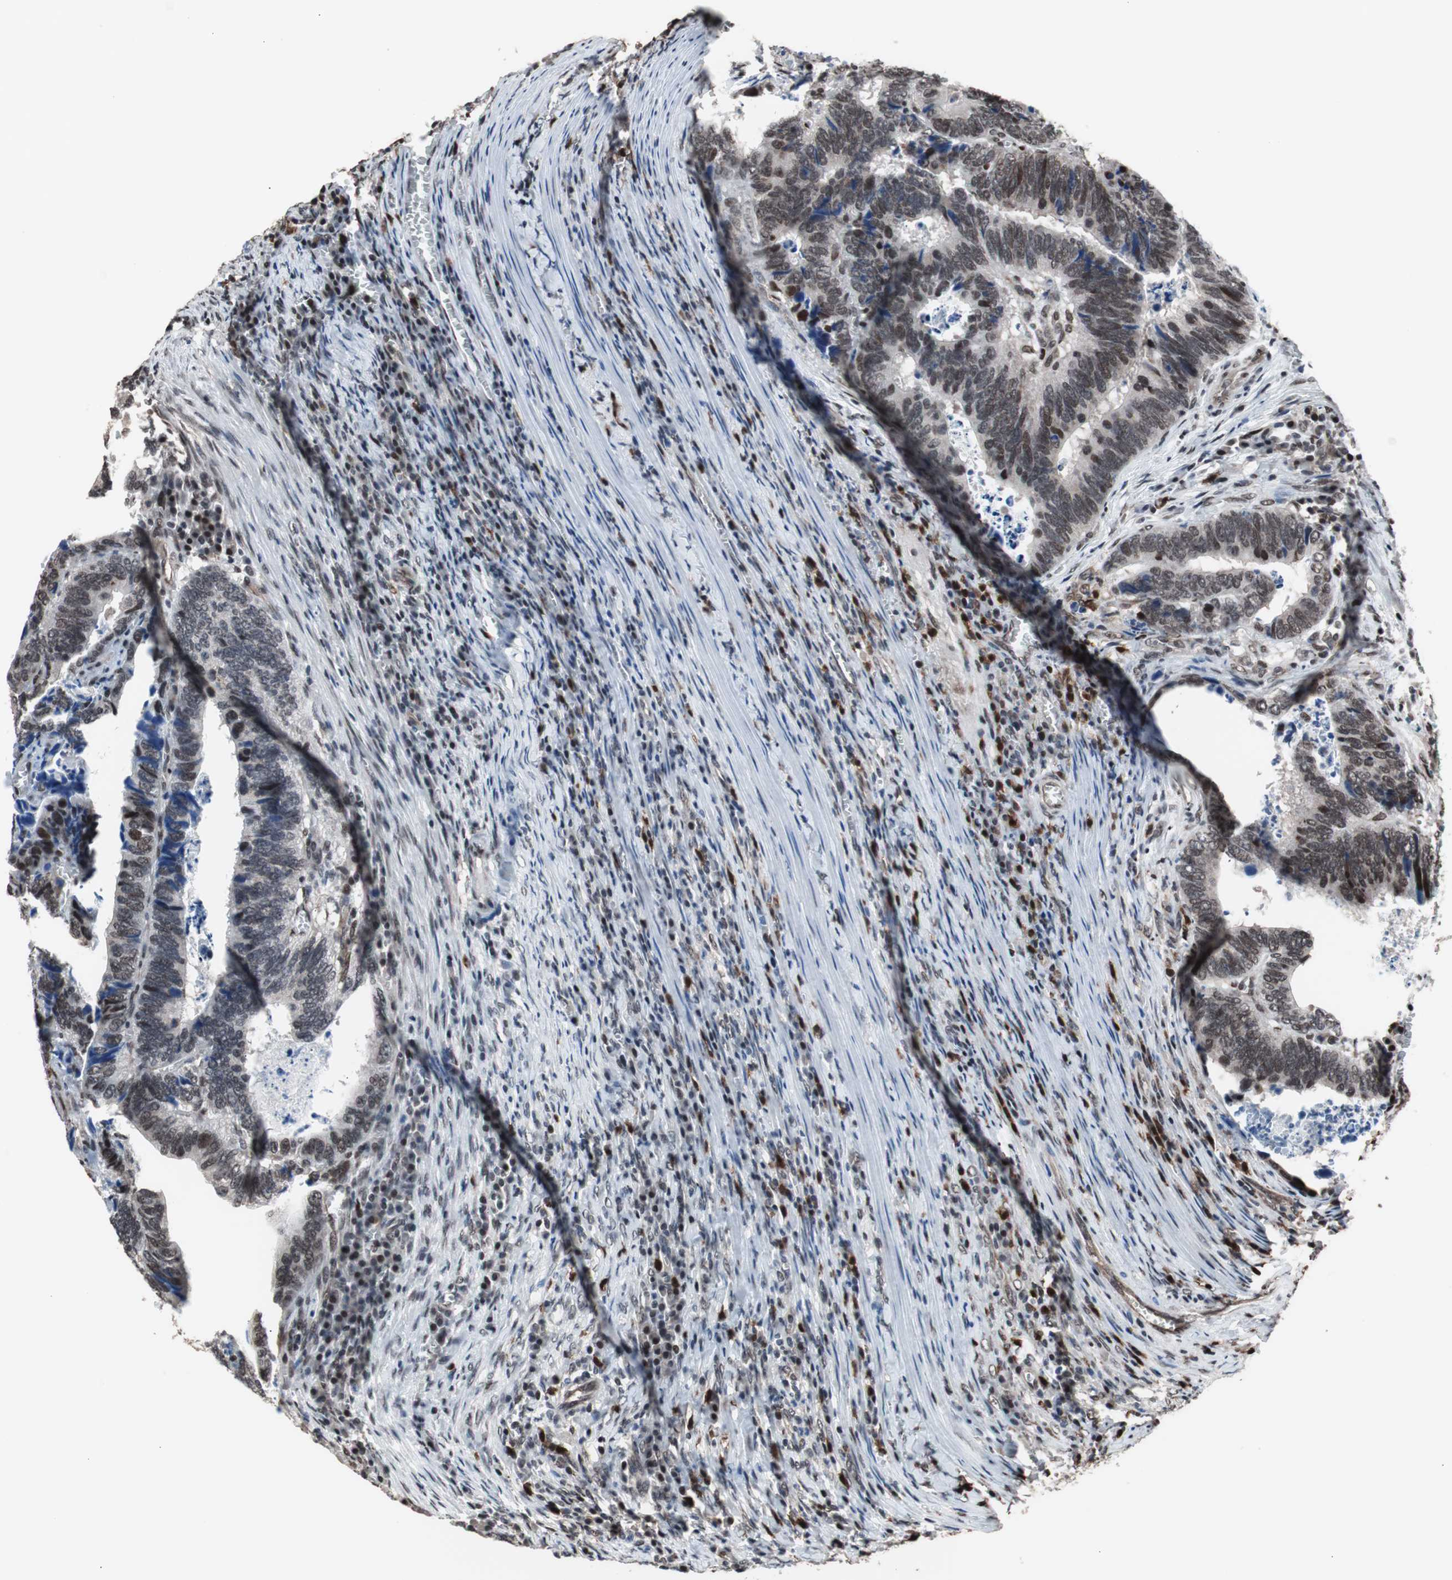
{"staining": {"intensity": "moderate", "quantity": ">75%", "location": "nuclear"}, "tissue": "colorectal cancer", "cell_type": "Tumor cells", "image_type": "cancer", "snomed": [{"axis": "morphology", "description": "Adenocarcinoma, NOS"}, {"axis": "topography", "description": "Colon"}], "caption": "Immunohistochemistry (IHC) (DAB) staining of human adenocarcinoma (colorectal) reveals moderate nuclear protein positivity in about >75% of tumor cells.", "gene": "POGZ", "patient": {"sex": "male", "age": 72}}